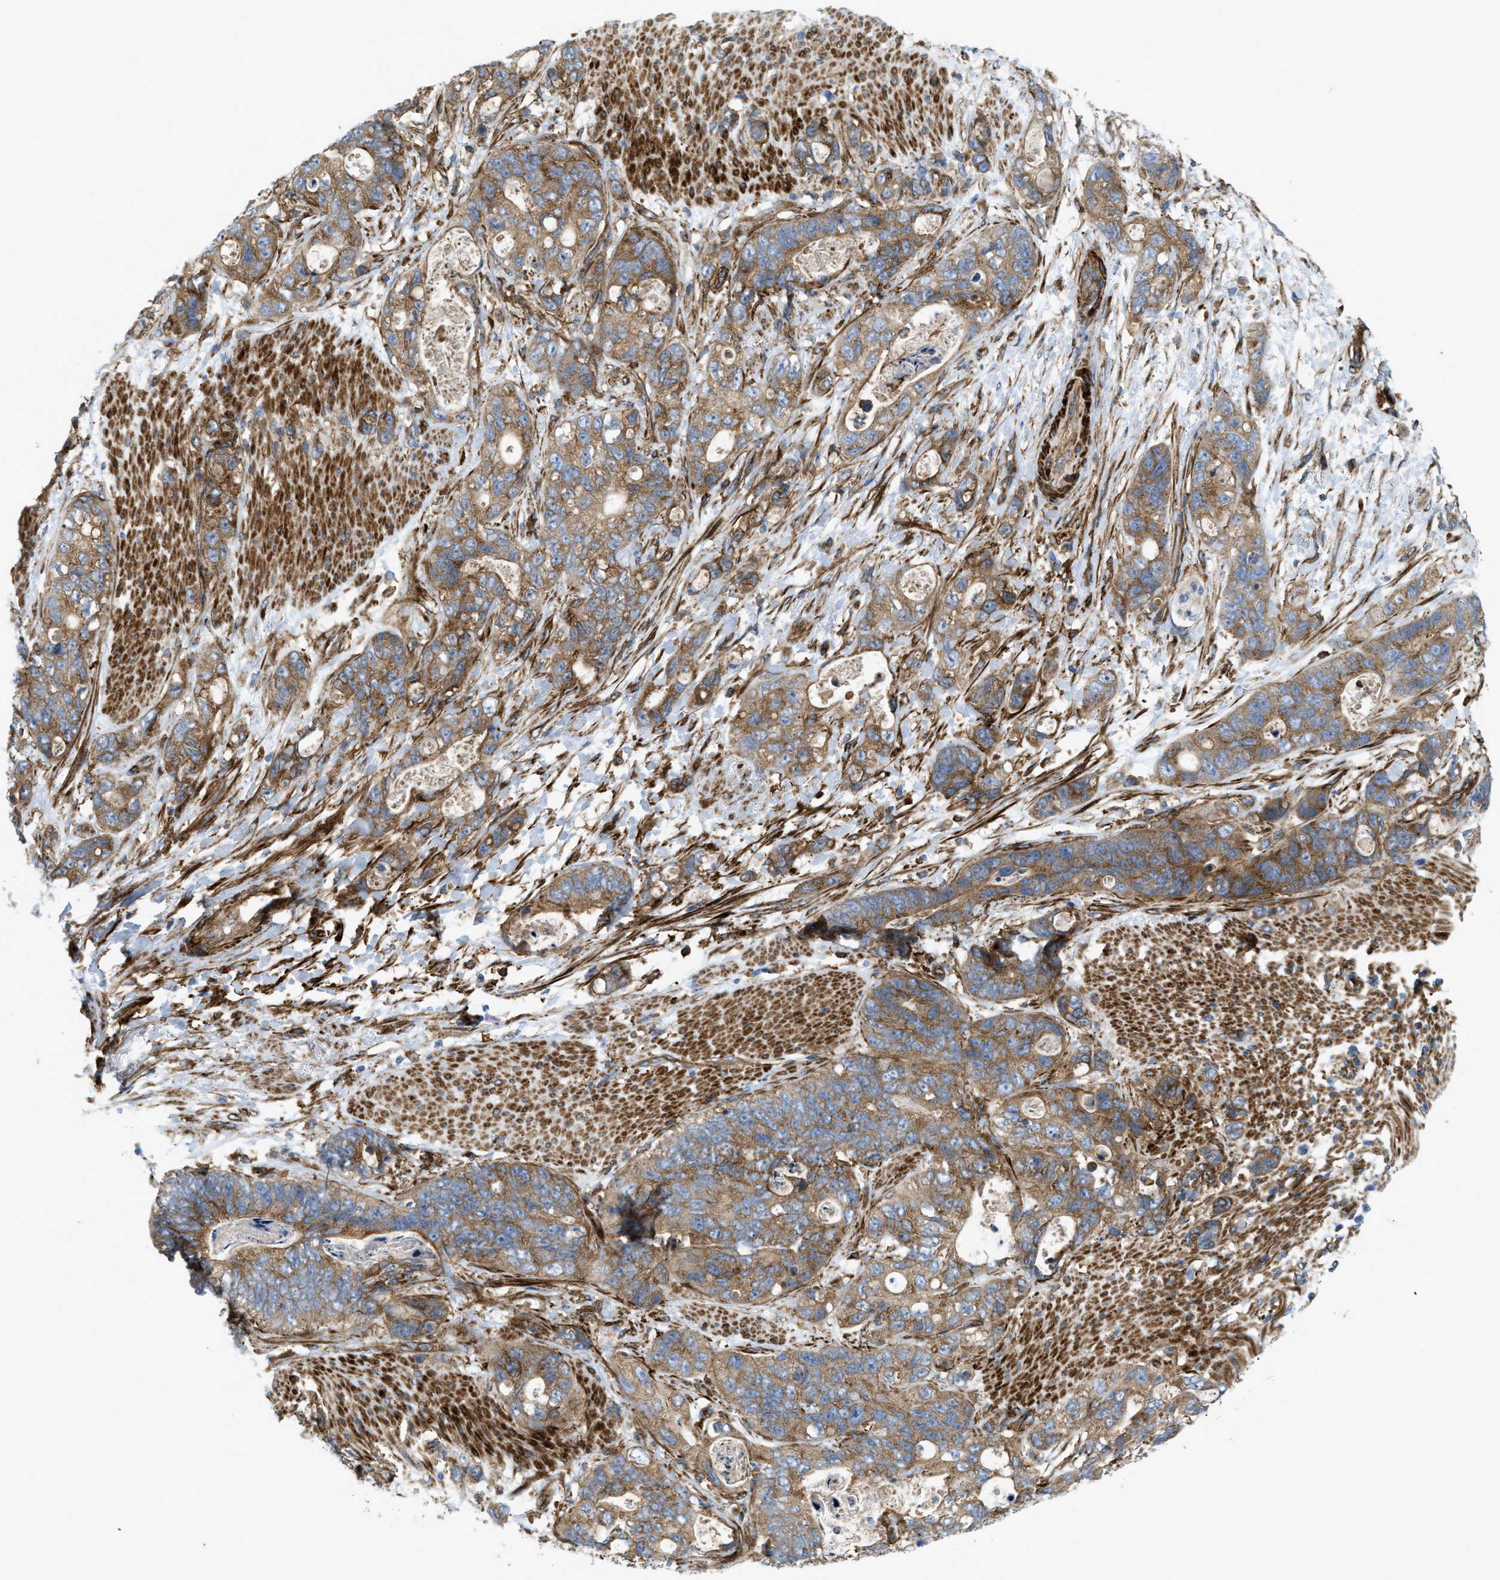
{"staining": {"intensity": "moderate", "quantity": ">75%", "location": "cytoplasmic/membranous"}, "tissue": "stomach cancer", "cell_type": "Tumor cells", "image_type": "cancer", "snomed": [{"axis": "morphology", "description": "Normal tissue, NOS"}, {"axis": "morphology", "description": "Adenocarcinoma, NOS"}, {"axis": "topography", "description": "Stomach"}], "caption": "This is a histology image of immunohistochemistry staining of adenocarcinoma (stomach), which shows moderate expression in the cytoplasmic/membranous of tumor cells.", "gene": "PICALM", "patient": {"sex": "female", "age": 89}}